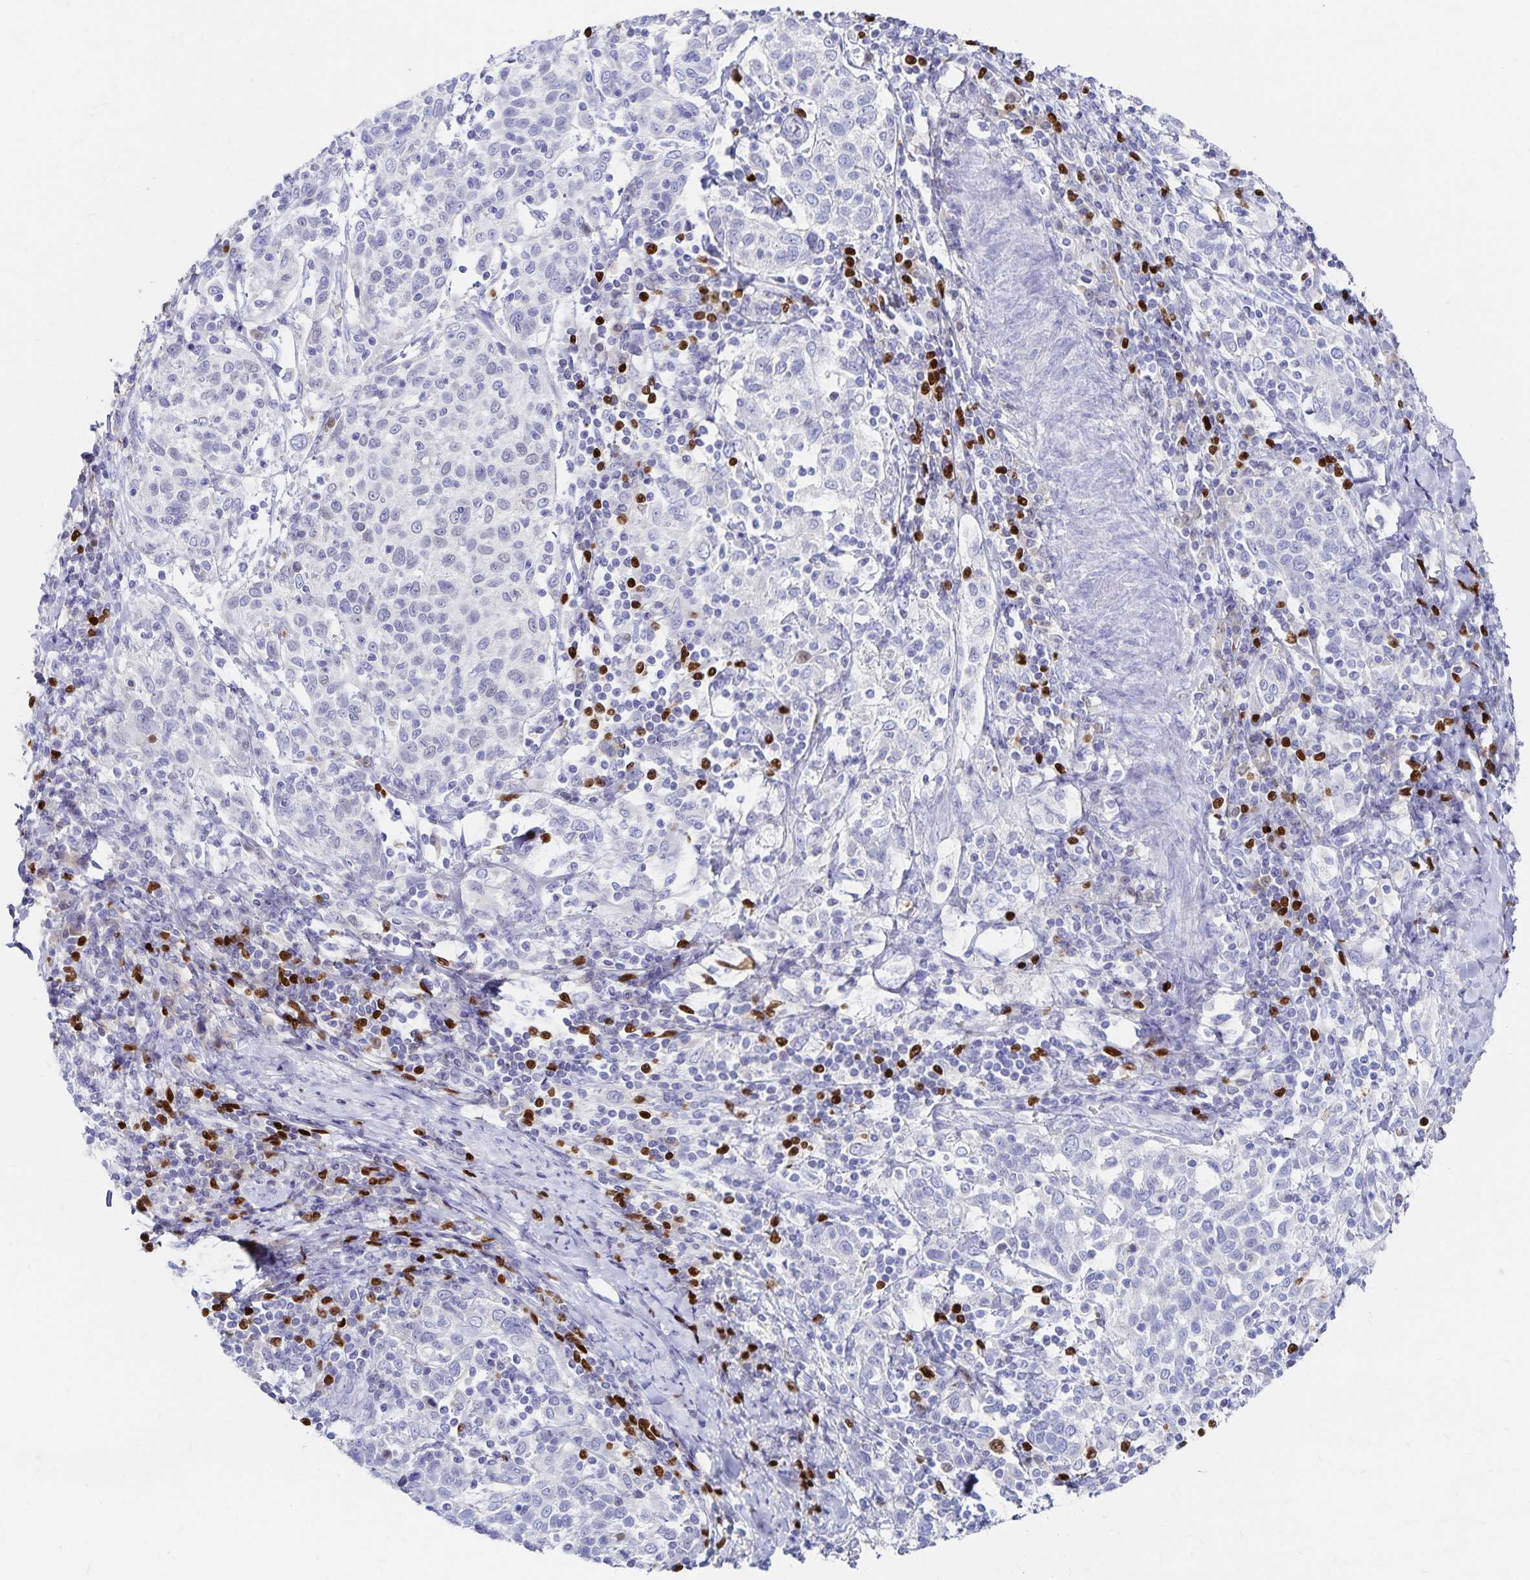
{"staining": {"intensity": "negative", "quantity": "none", "location": "none"}, "tissue": "cervical cancer", "cell_type": "Tumor cells", "image_type": "cancer", "snomed": [{"axis": "morphology", "description": "Squamous cell carcinoma, NOS"}, {"axis": "topography", "description": "Cervix"}], "caption": "This is a histopathology image of IHC staining of squamous cell carcinoma (cervical), which shows no positivity in tumor cells. (Stains: DAB IHC with hematoxylin counter stain, Microscopy: brightfield microscopy at high magnification).", "gene": "PAX5", "patient": {"sex": "female", "age": 61}}